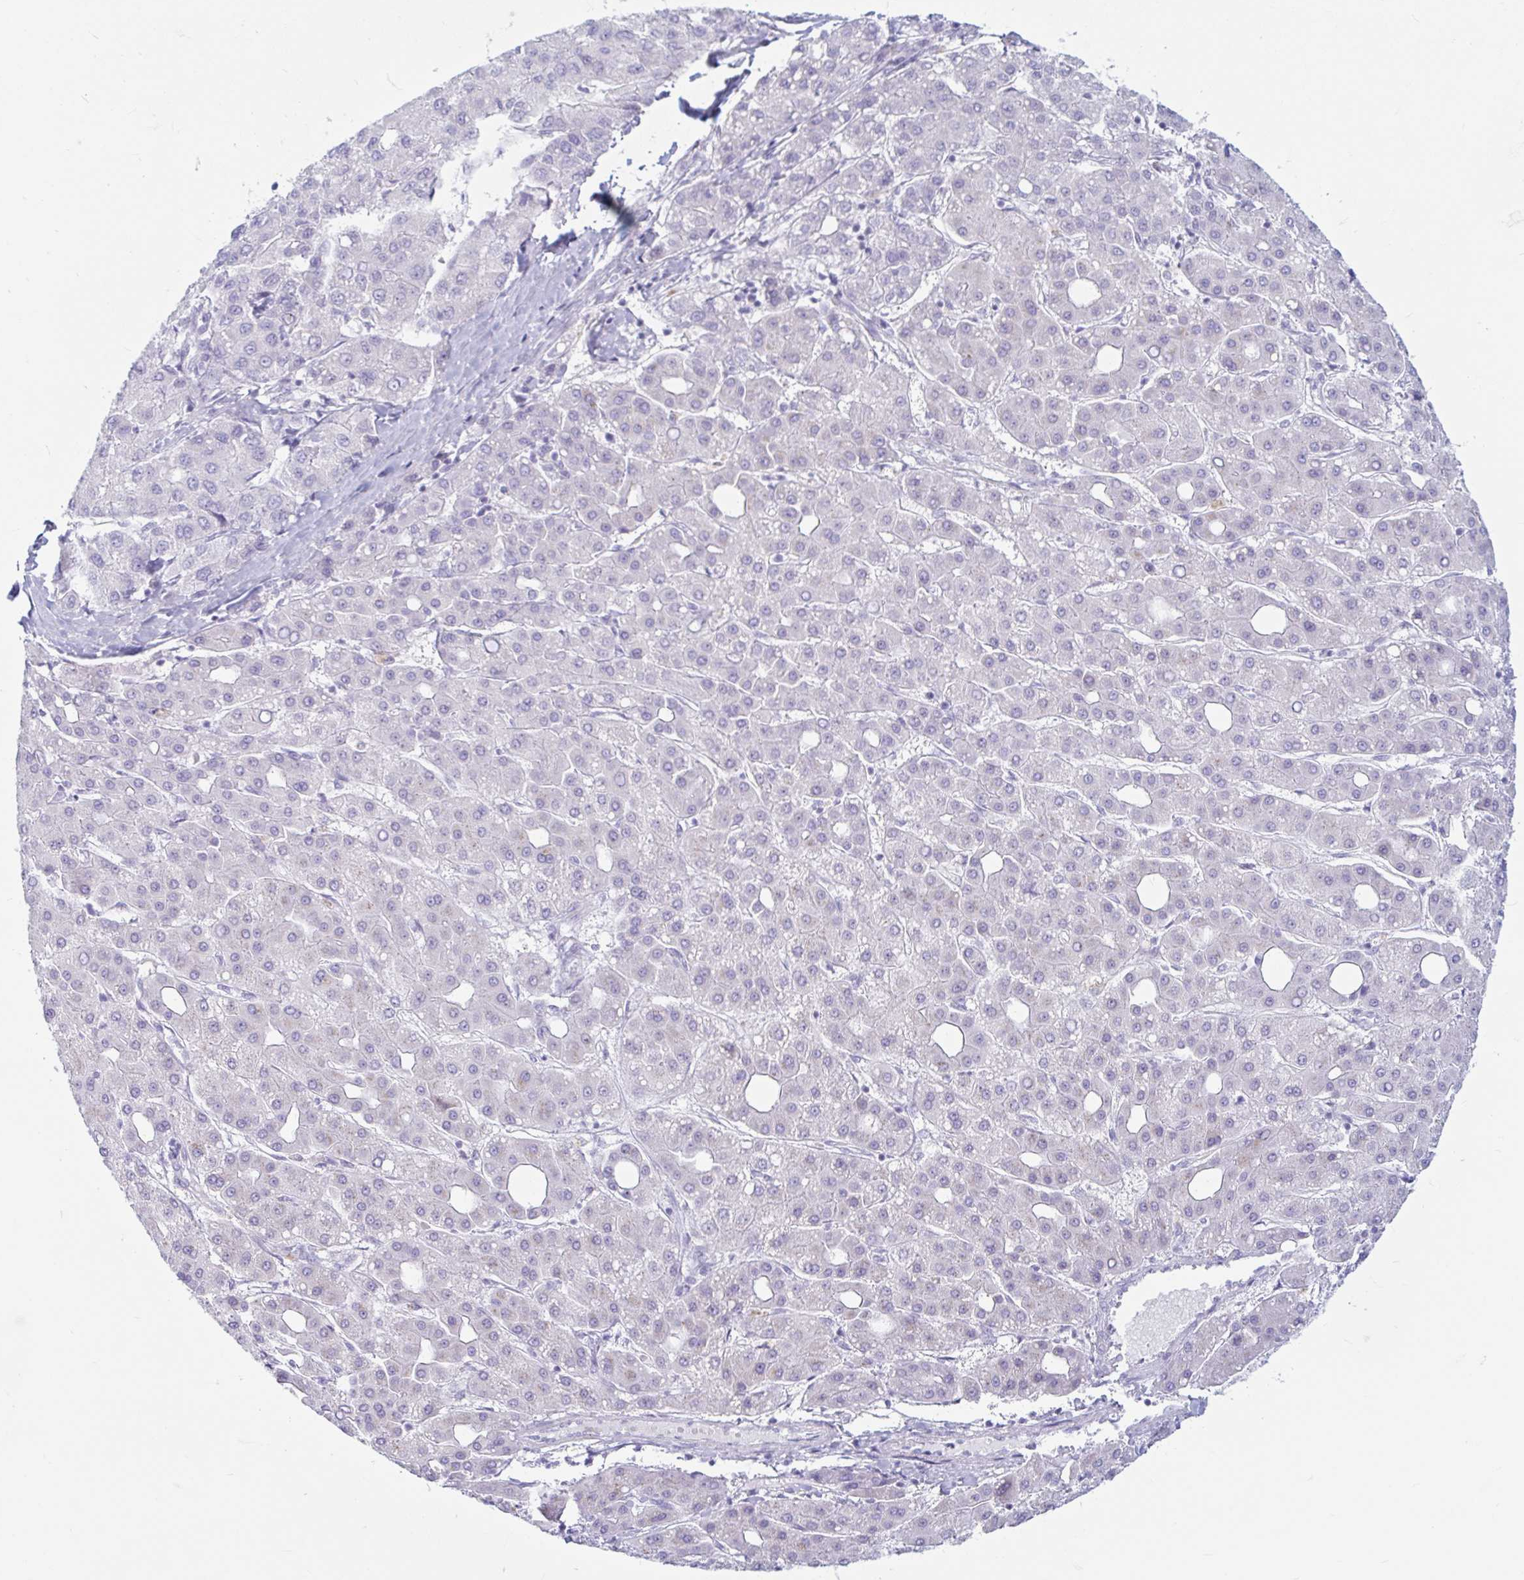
{"staining": {"intensity": "negative", "quantity": "none", "location": "none"}, "tissue": "liver cancer", "cell_type": "Tumor cells", "image_type": "cancer", "snomed": [{"axis": "morphology", "description": "Carcinoma, Hepatocellular, NOS"}, {"axis": "topography", "description": "Liver"}], "caption": "This micrograph is of liver hepatocellular carcinoma stained with IHC to label a protein in brown with the nuclei are counter-stained blue. There is no expression in tumor cells.", "gene": "ERICH6", "patient": {"sex": "male", "age": 65}}